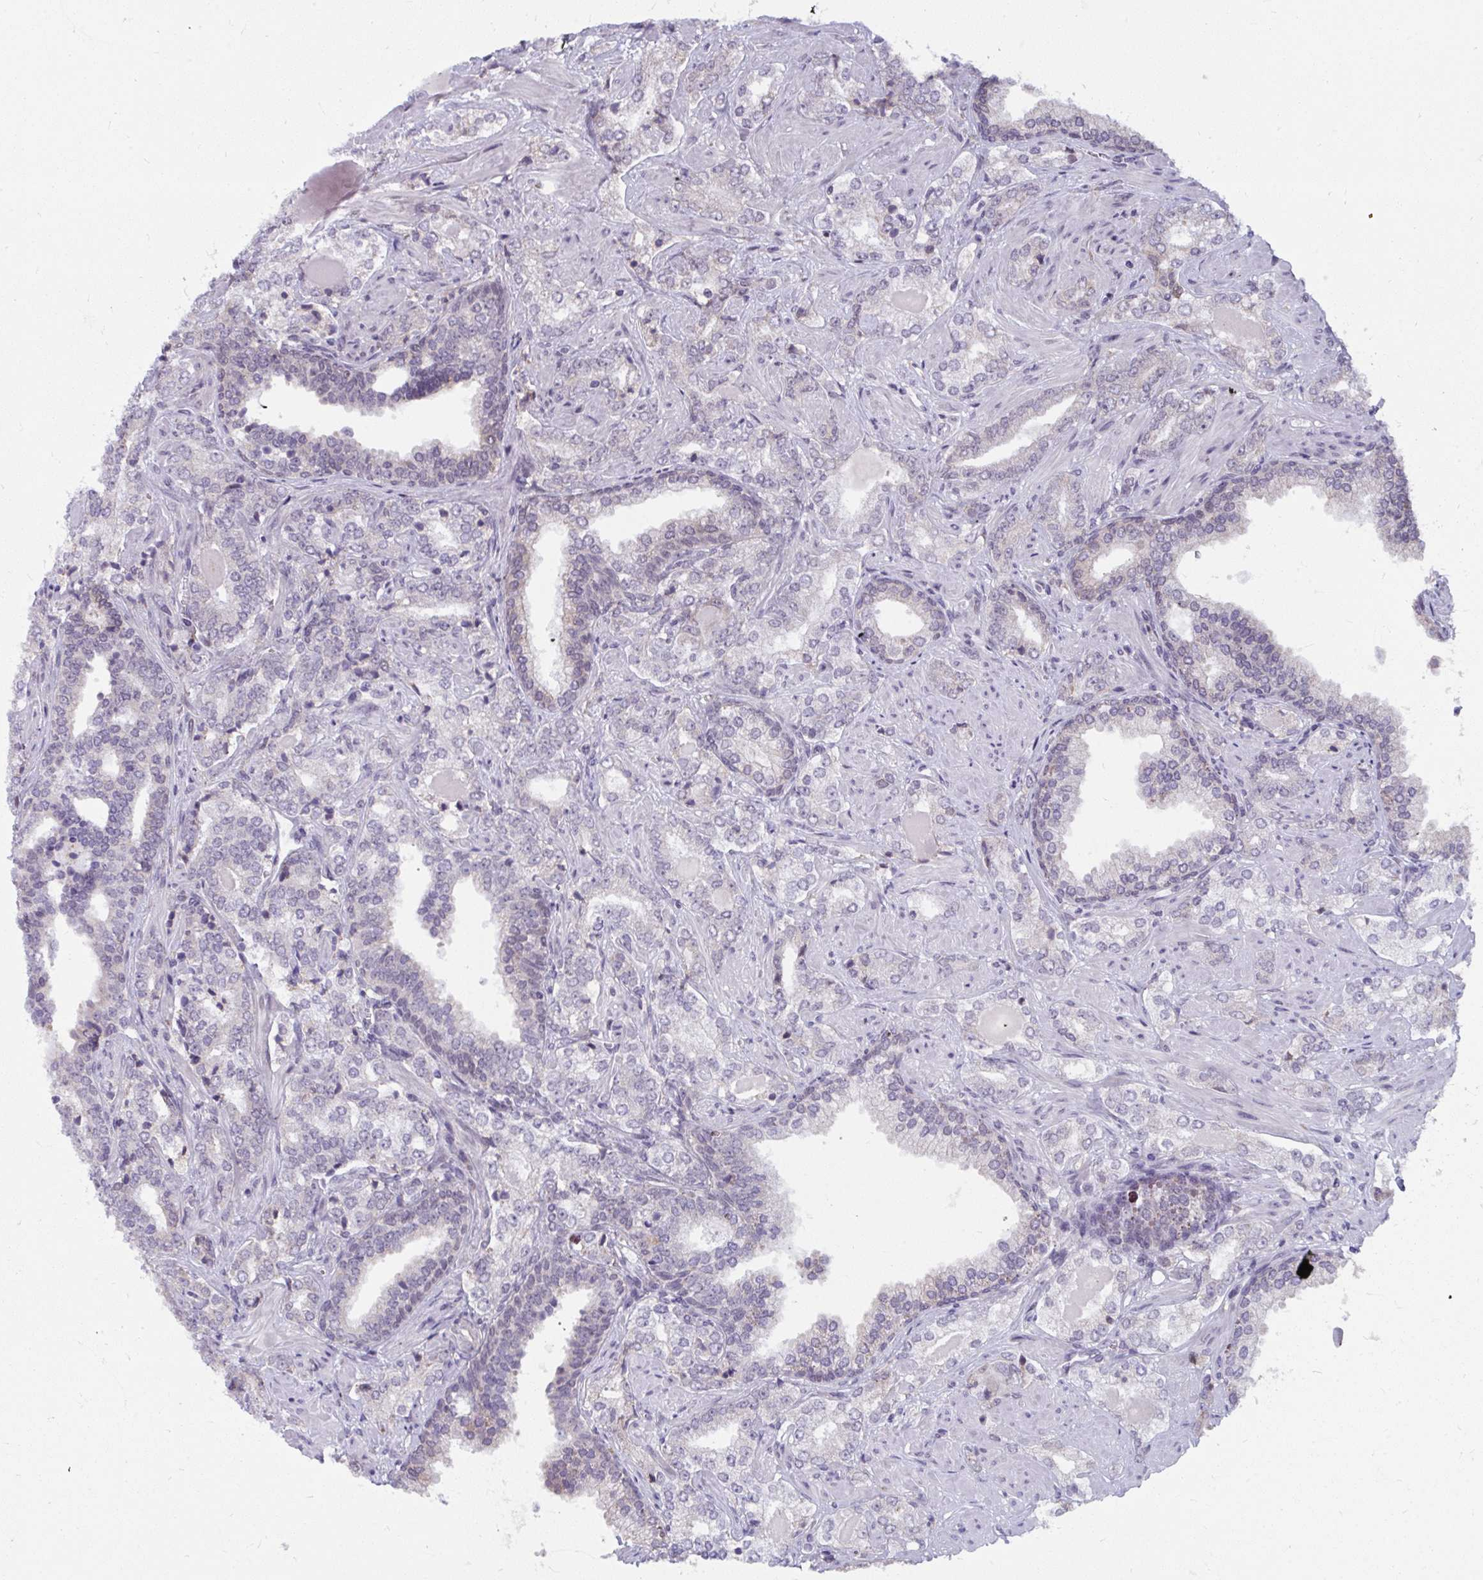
{"staining": {"intensity": "negative", "quantity": "none", "location": "none"}, "tissue": "prostate cancer", "cell_type": "Tumor cells", "image_type": "cancer", "snomed": [{"axis": "morphology", "description": "Adenocarcinoma, High grade"}, {"axis": "topography", "description": "Prostate"}], "caption": "IHC image of neoplastic tissue: human prostate high-grade adenocarcinoma stained with DAB (3,3'-diaminobenzidine) exhibits no significant protein positivity in tumor cells.", "gene": "NMNAT1", "patient": {"sex": "male", "age": 60}}